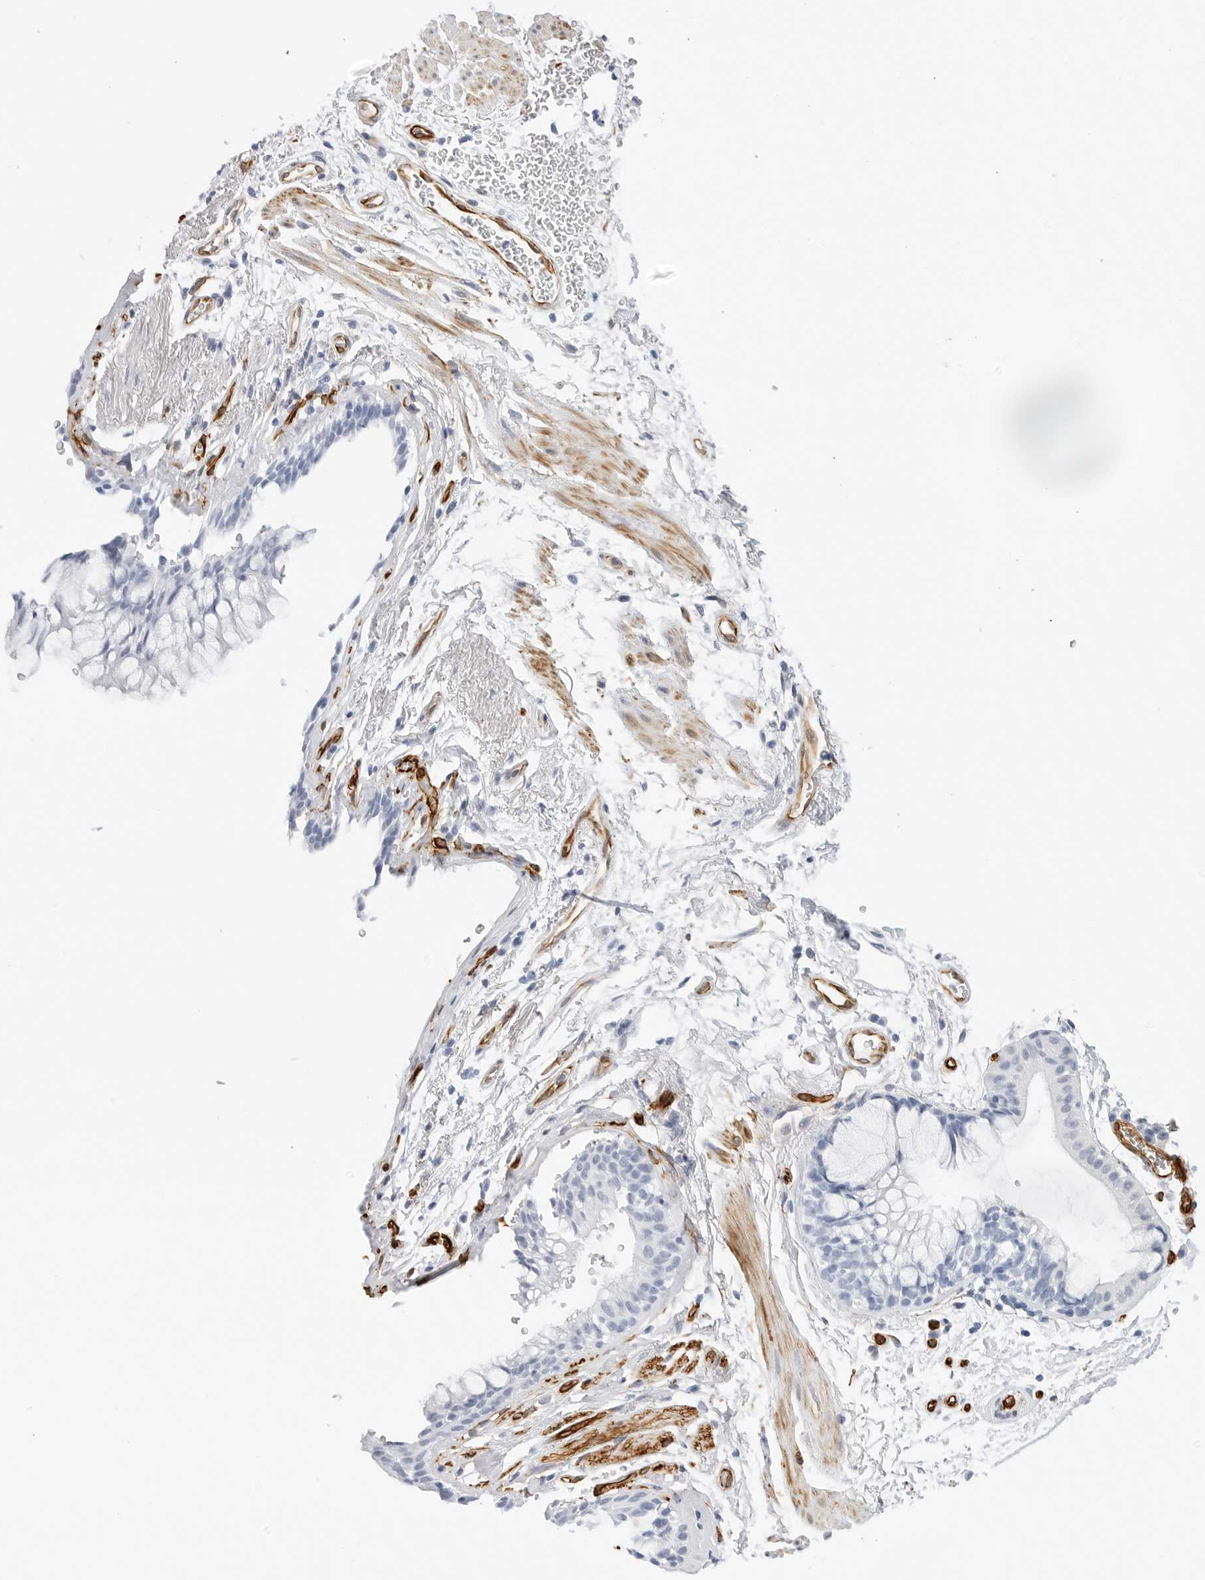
{"staining": {"intensity": "negative", "quantity": "none", "location": "none"}, "tissue": "bronchus", "cell_type": "Respiratory epithelial cells", "image_type": "normal", "snomed": [{"axis": "morphology", "description": "Normal tissue, NOS"}, {"axis": "topography", "description": "Cartilage tissue"}, {"axis": "topography", "description": "Bronchus"}], "caption": "This photomicrograph is of unremarkable bronchus stained with immunohistochemistry to label a protein in brown with the nuclei are counter-stained blue. There is no staining in respiratory epithelial cells.", "gene": "NES", "patient": {"sex": "female", "age": 53}}